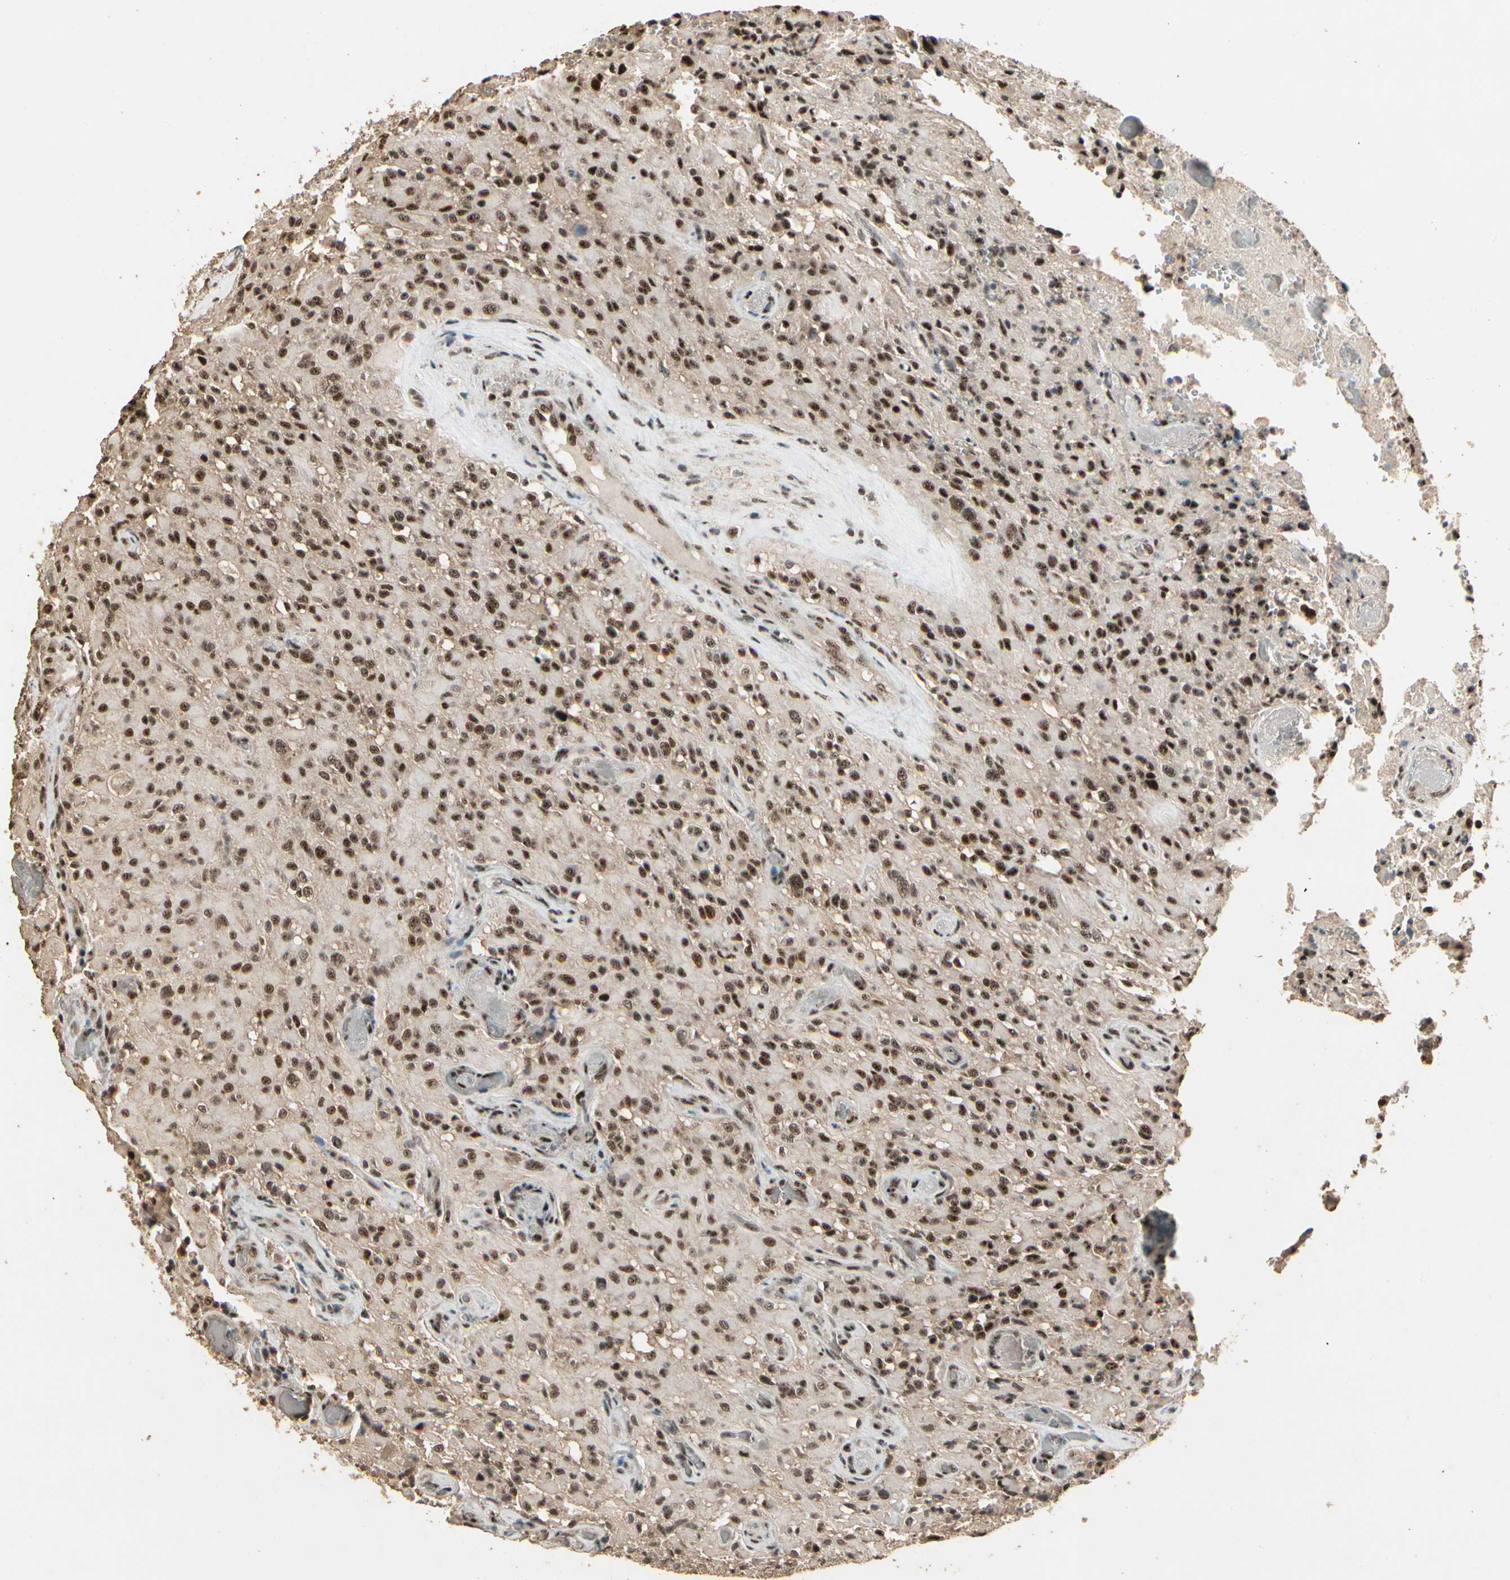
{"staining": {"intensity": "moderate", "quantity": ">75%", "location": "nuclear"}, "tissue": "glioma", "cell_type": "Tumor cells", "image_type": "cancer", "snomed": [{"axis": "morphology", "description": "Glioma, malignant, High grade"}, {"axis": "topography", "description": "Brain"}], "caption": "High-grade glioma (malignant) stained for a protein demonstrates moderate nuclear positivity in tumor cells. (brown staining indicates protein expression, while blue staining denotes nuclei).", "gene": "RBM25", "patient": {"sex": "male", "age": 71}}